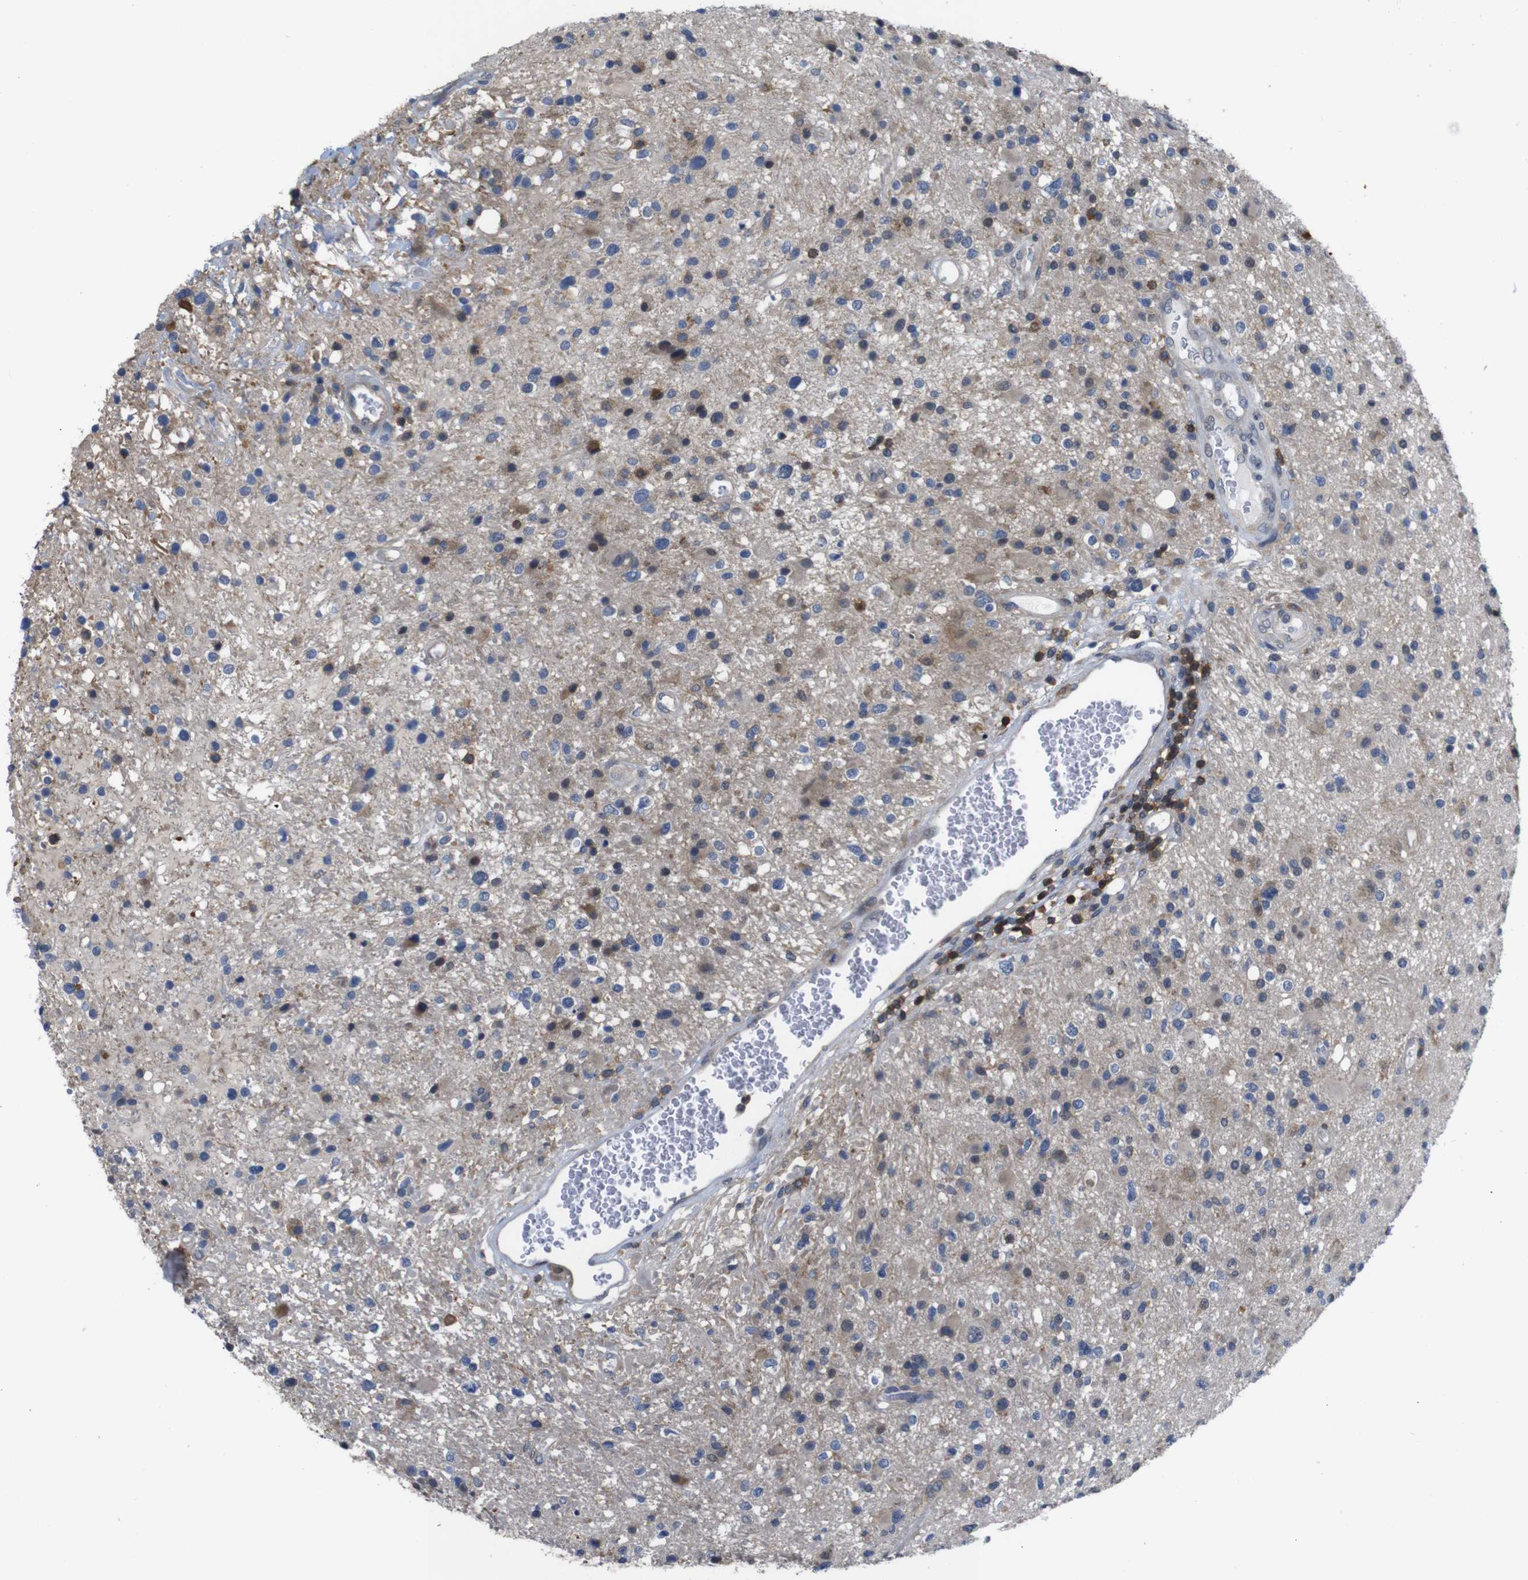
{"staining": {"intensity": "moderate", "quantity": "25%-75%", "location": "cytoplasmic/membranous"}, "tissue": "glioma", "cell_type": "Tumor cells", "image_type": "cancer", "snomed": [{"axis": "morphology", "description": "Glioma, malignant, High grade"}, {"axis": "topography", "description": "Brain"}], "caption": "Malignant glioma (high-grade) stained for a protein displays moderate cytoplasmic/membranous positivity in tumor cells.", "gene": "BRWD3", "patient": {"sex": "male", "age": 33}}